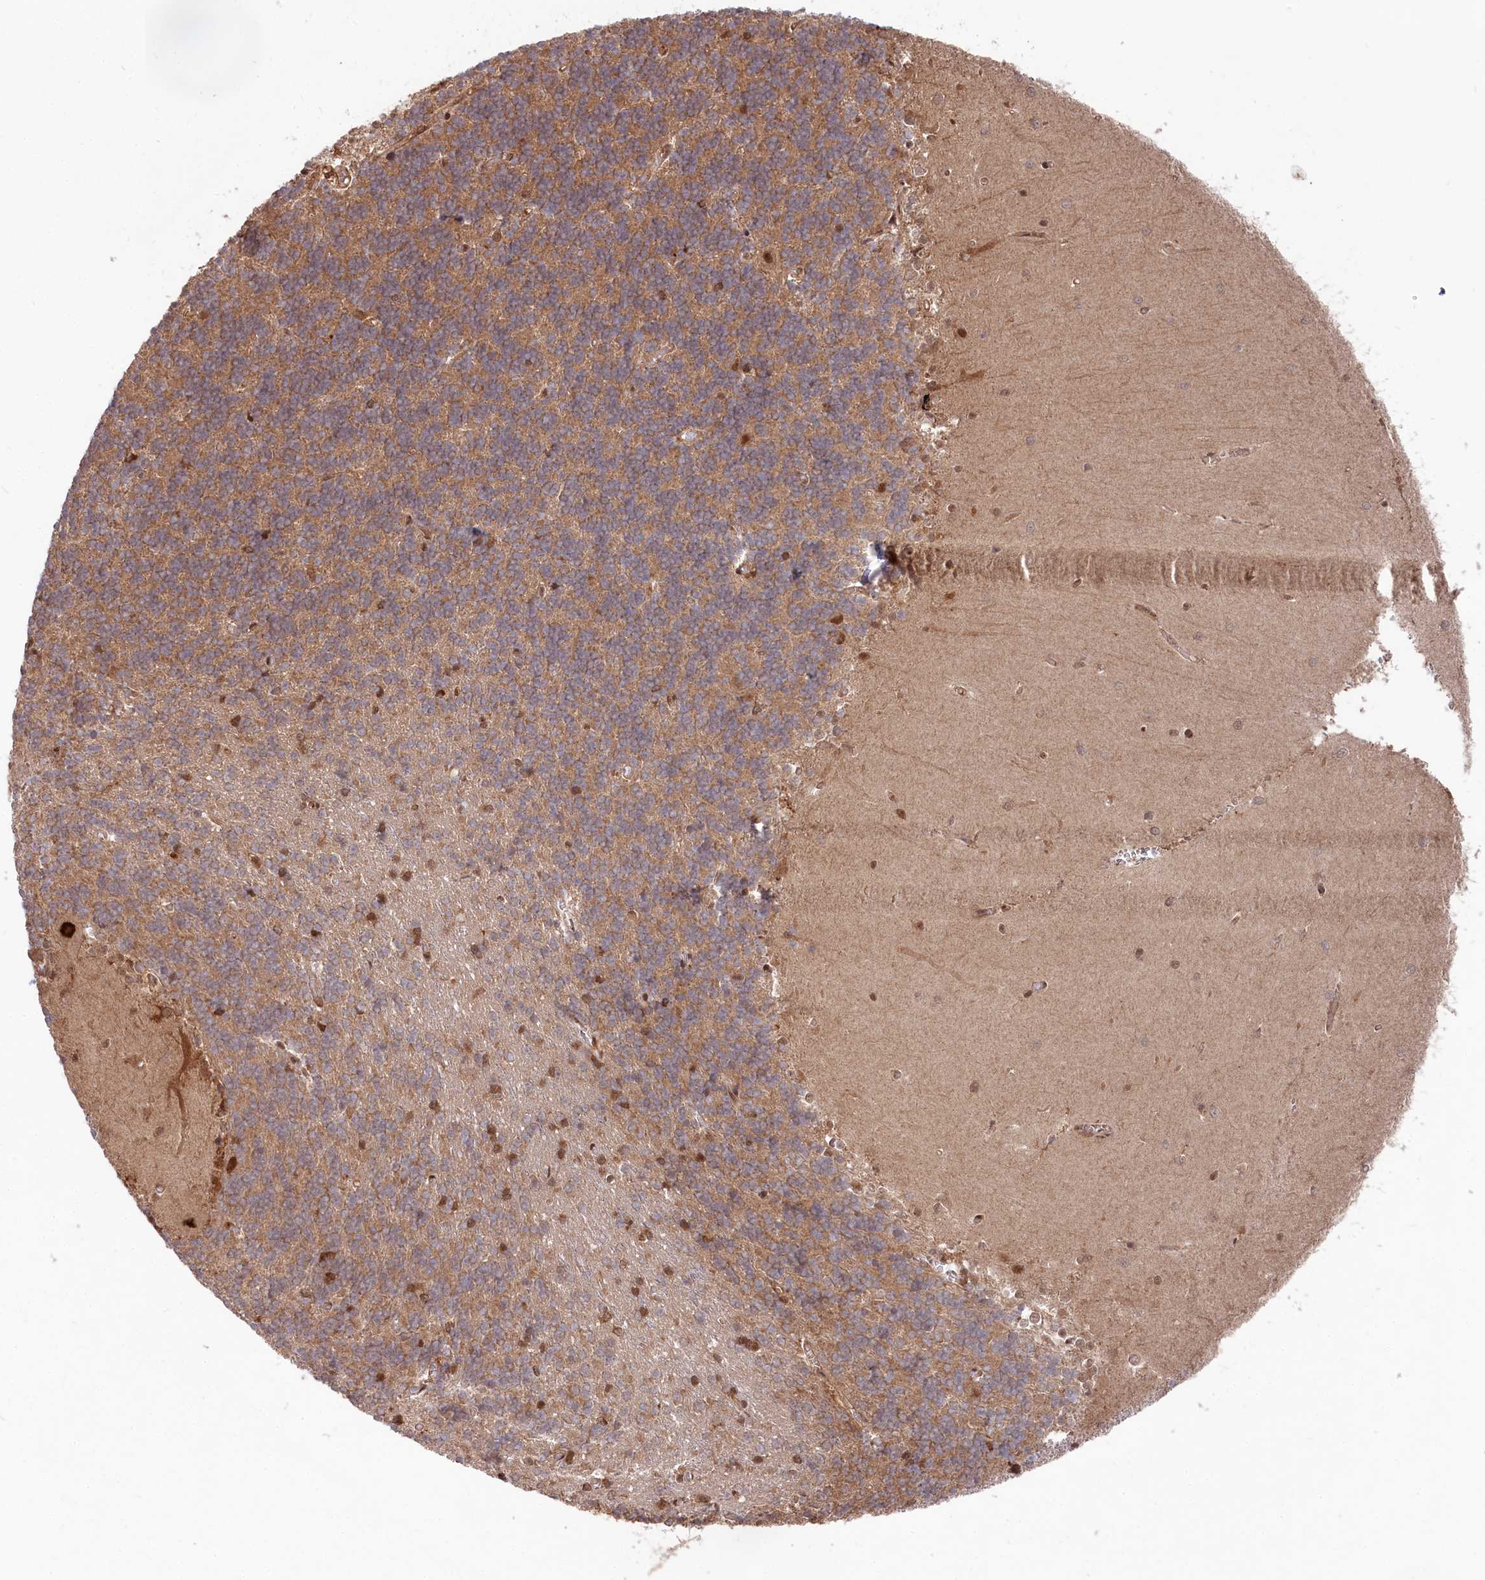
{"staining": {"intensity": "moderate", "quantity": "25%-75%", "location": "cytoplasmic/membranous,nuclear"}, "tissue": "cerebellum", "cell_type": "Cells in granular layer", "image_type": "normal", "snomed": [{"axis": "morphology", "description": "Normal tissue, NOS"}, {"axis": "topography", "description": "Cerebellum"}], "caption": "Cells in granular layer show medium levels of moderate cytoplasmic/membranous,nuclear positivity in about 25%-75% of cells in normal human cerebellum.", "gene": "PSMA1", "patient": {"sex": "male", "age": 37}}